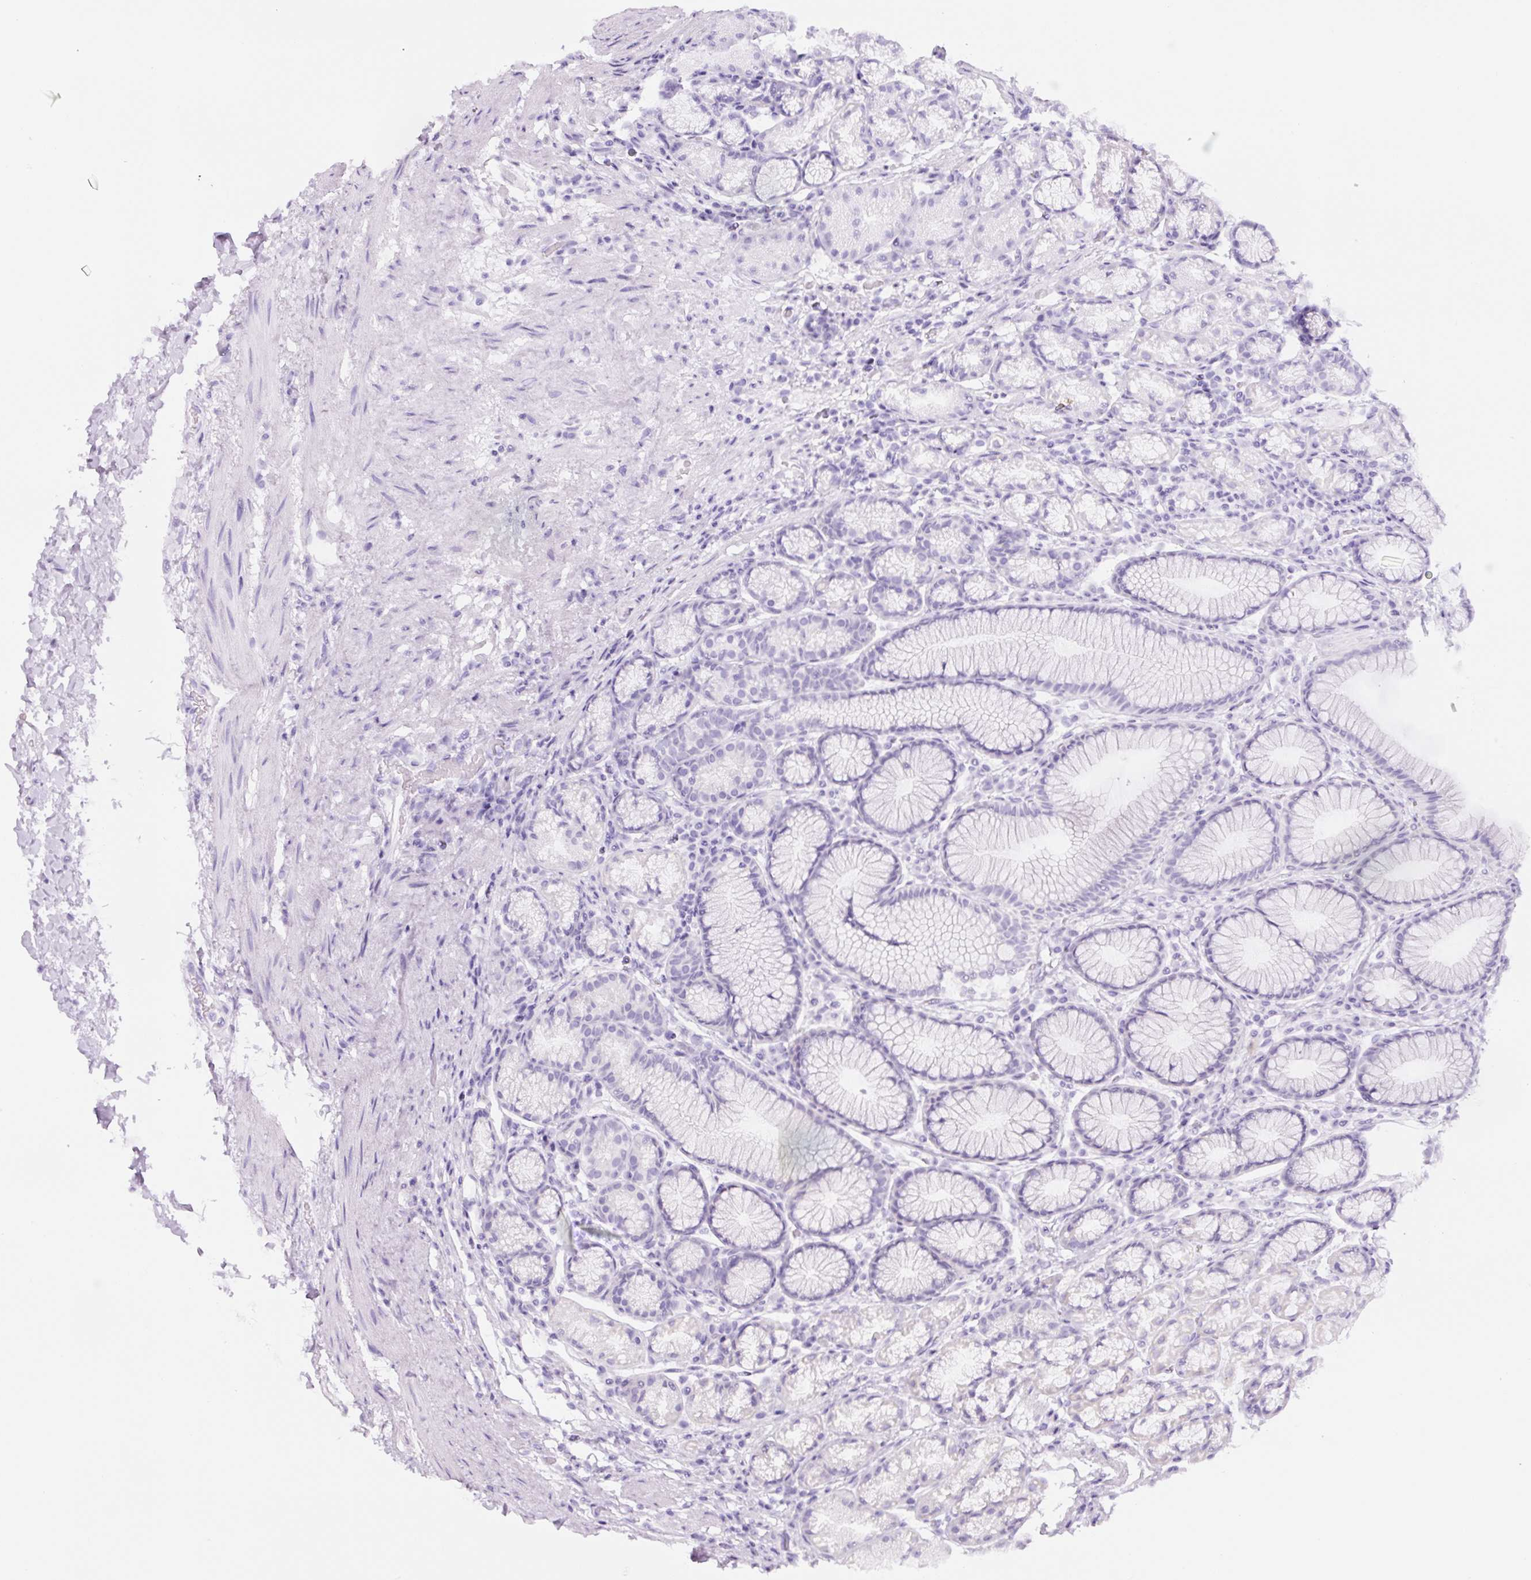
{"staining": {"intensity": "negative", "quantity": "none", "location": "none"}, "tissue": "stomach", "cell_type": "Glandular cells", "image_type": "normal", "snomed": [{"axis": "morphology", "description": "Normal tissue, NOS"}, {"axis": "topography", "description": "Stomach, lower"}], "caption": "Protein analysis of normal stomach displays no significant expression in glandular cells.", "gene": "TMEM151B", "patient": {"sex": "male", "age": 67}}